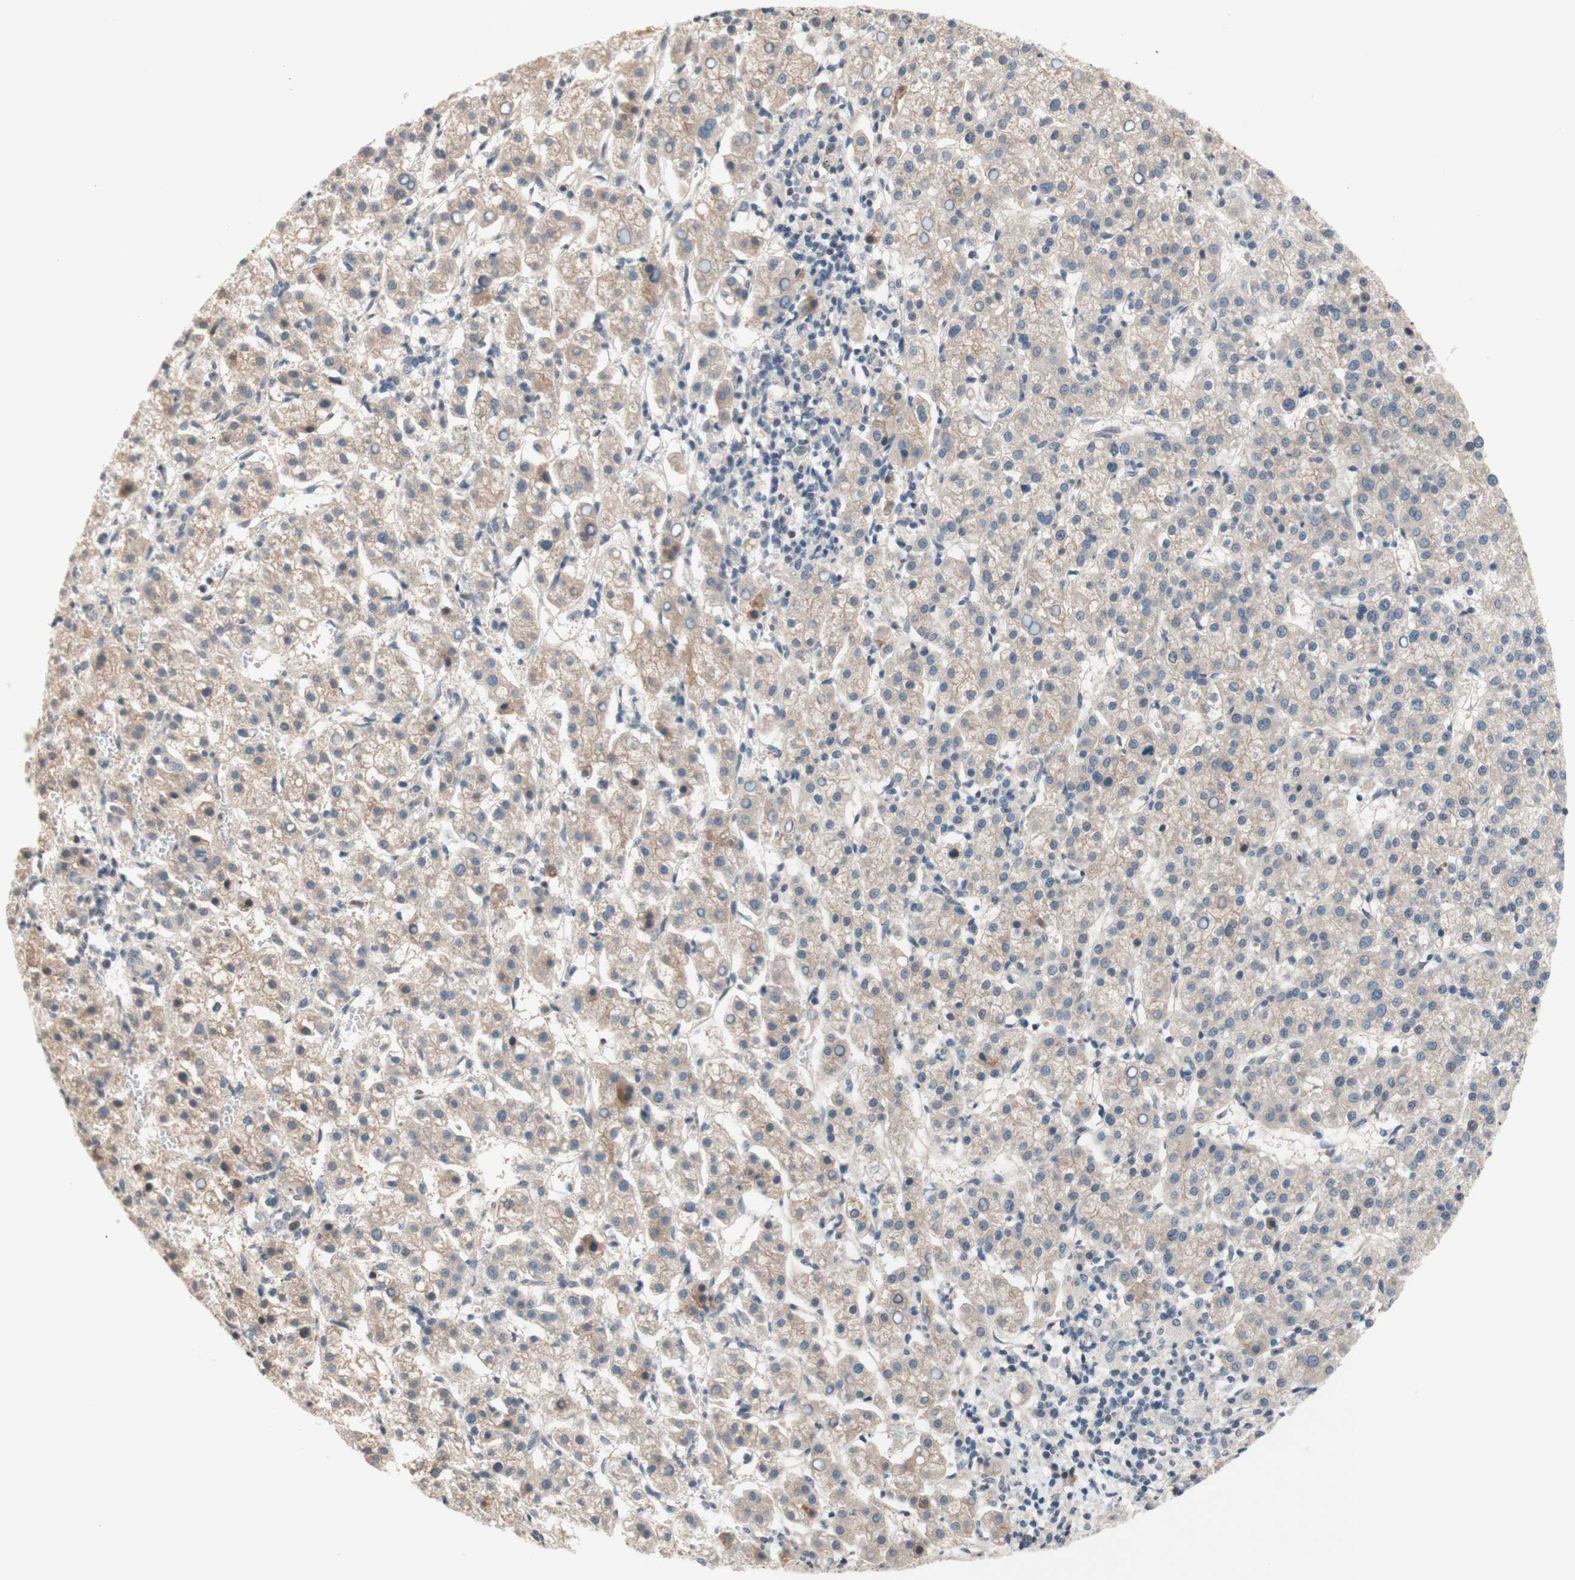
{"staining": {"intensity": "weak", "quantity": ">75%", "location": "cytoplasmic/membranous"}, "tissue": "liver cancer", "cell_type": "Tumor cells", "image_type": "cancer", "snomed": [{"axis": "morphology", "description": "Carcinoma, Hepatocellular, NOS"}, {"axis": "topography", "description": "Liver"}], "caption": "IHC staining of hepatocellular carcinoma (liver), which shows low levels of weak cytoplasmic/membranous positivity in about >75% of tumor cells indicating weak cytoplasmic/membranous protein expression. The staining was performed using DAB (brown) for protein detection and nuclei were counterstained in hematoxylin (blue).", "gene": "CD55", "patient": {"sex": "female", "age": 58}}